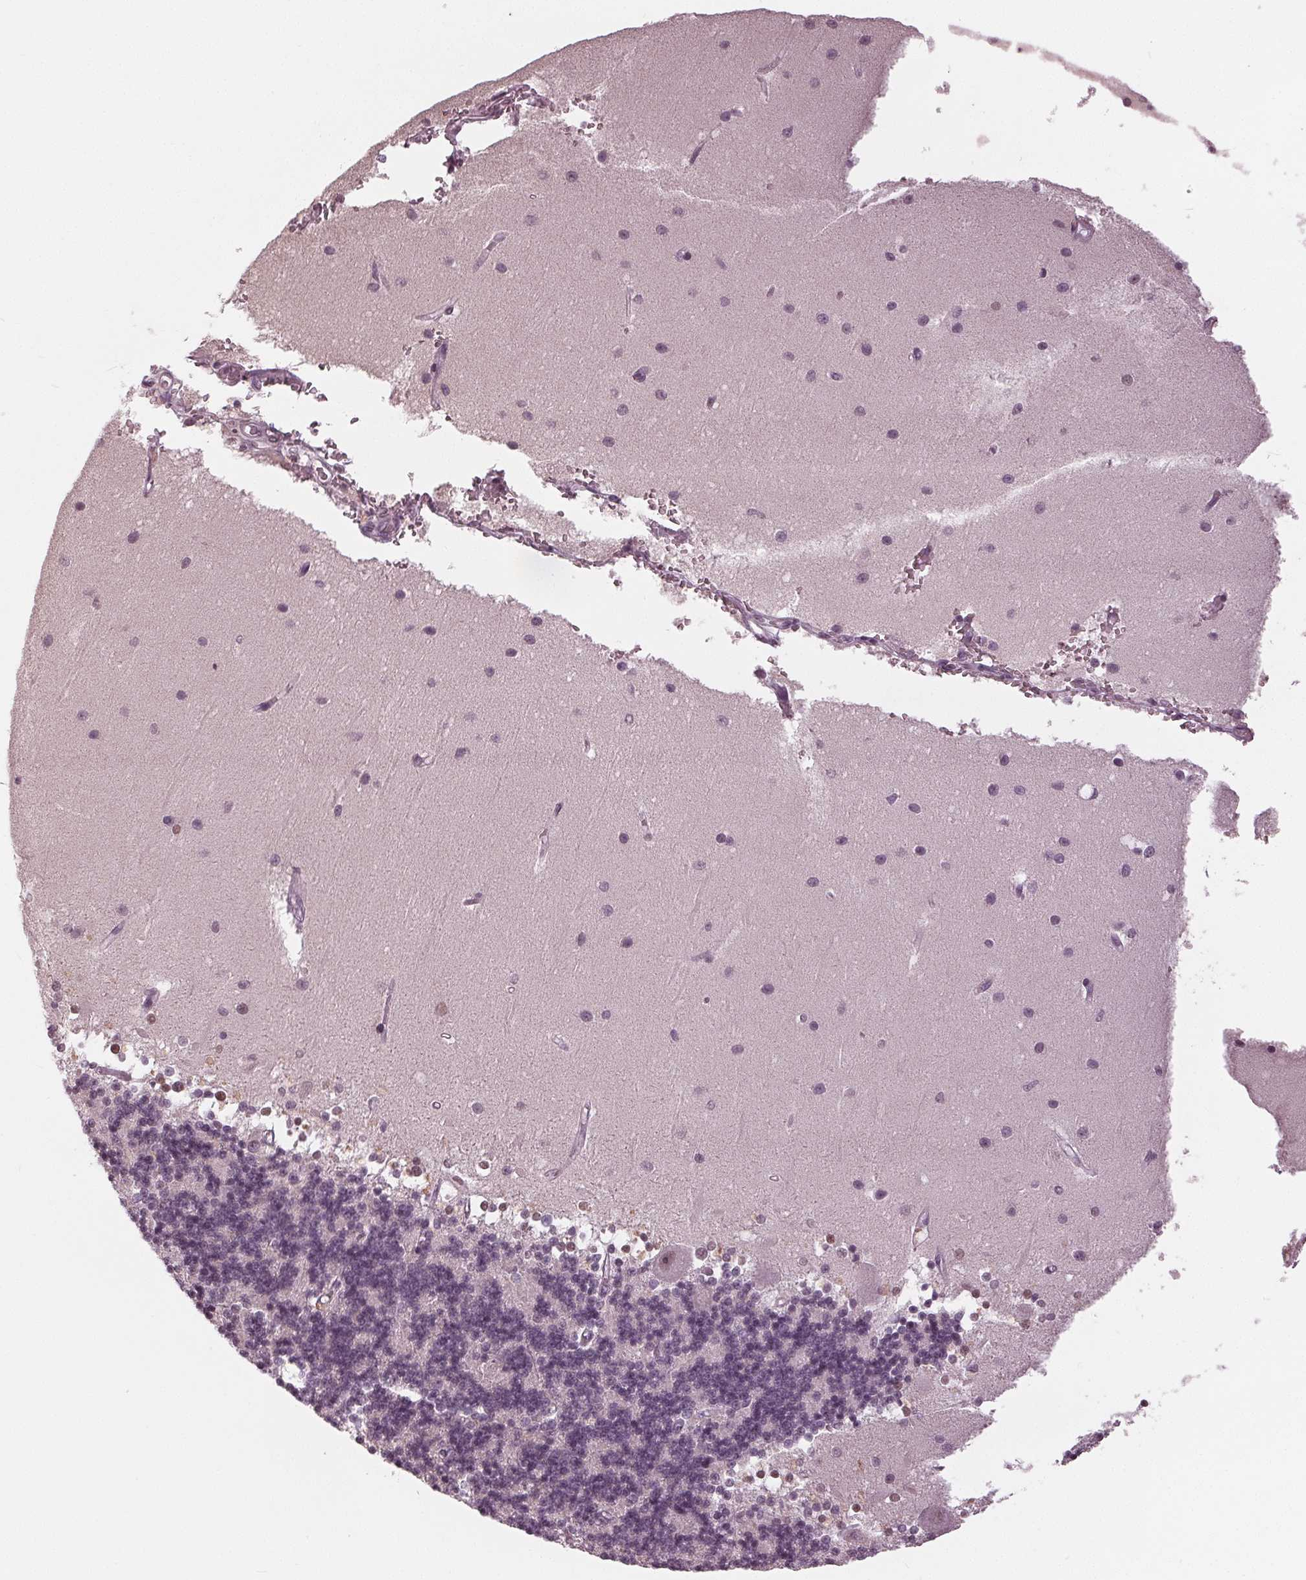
{"staining": {"intensity": "negative", "quantity": "none", "location": "none"}, "tissue": "cerebellum", "cell_type": "Cells in granular layer", "image_type": "normal", "snomed": [{"axis": "morphology", "description": "Normal tissue, NOS"}, {"axis": "topography", "description": "Cerebellum"}], "caption": "Immunohistochemistry (IHC) of unremarkable cerebellum exhibits no positivity in cells in granular layer.", "gene": "ADPRHL1", "patient": {"sex": "male", "age": 54}}